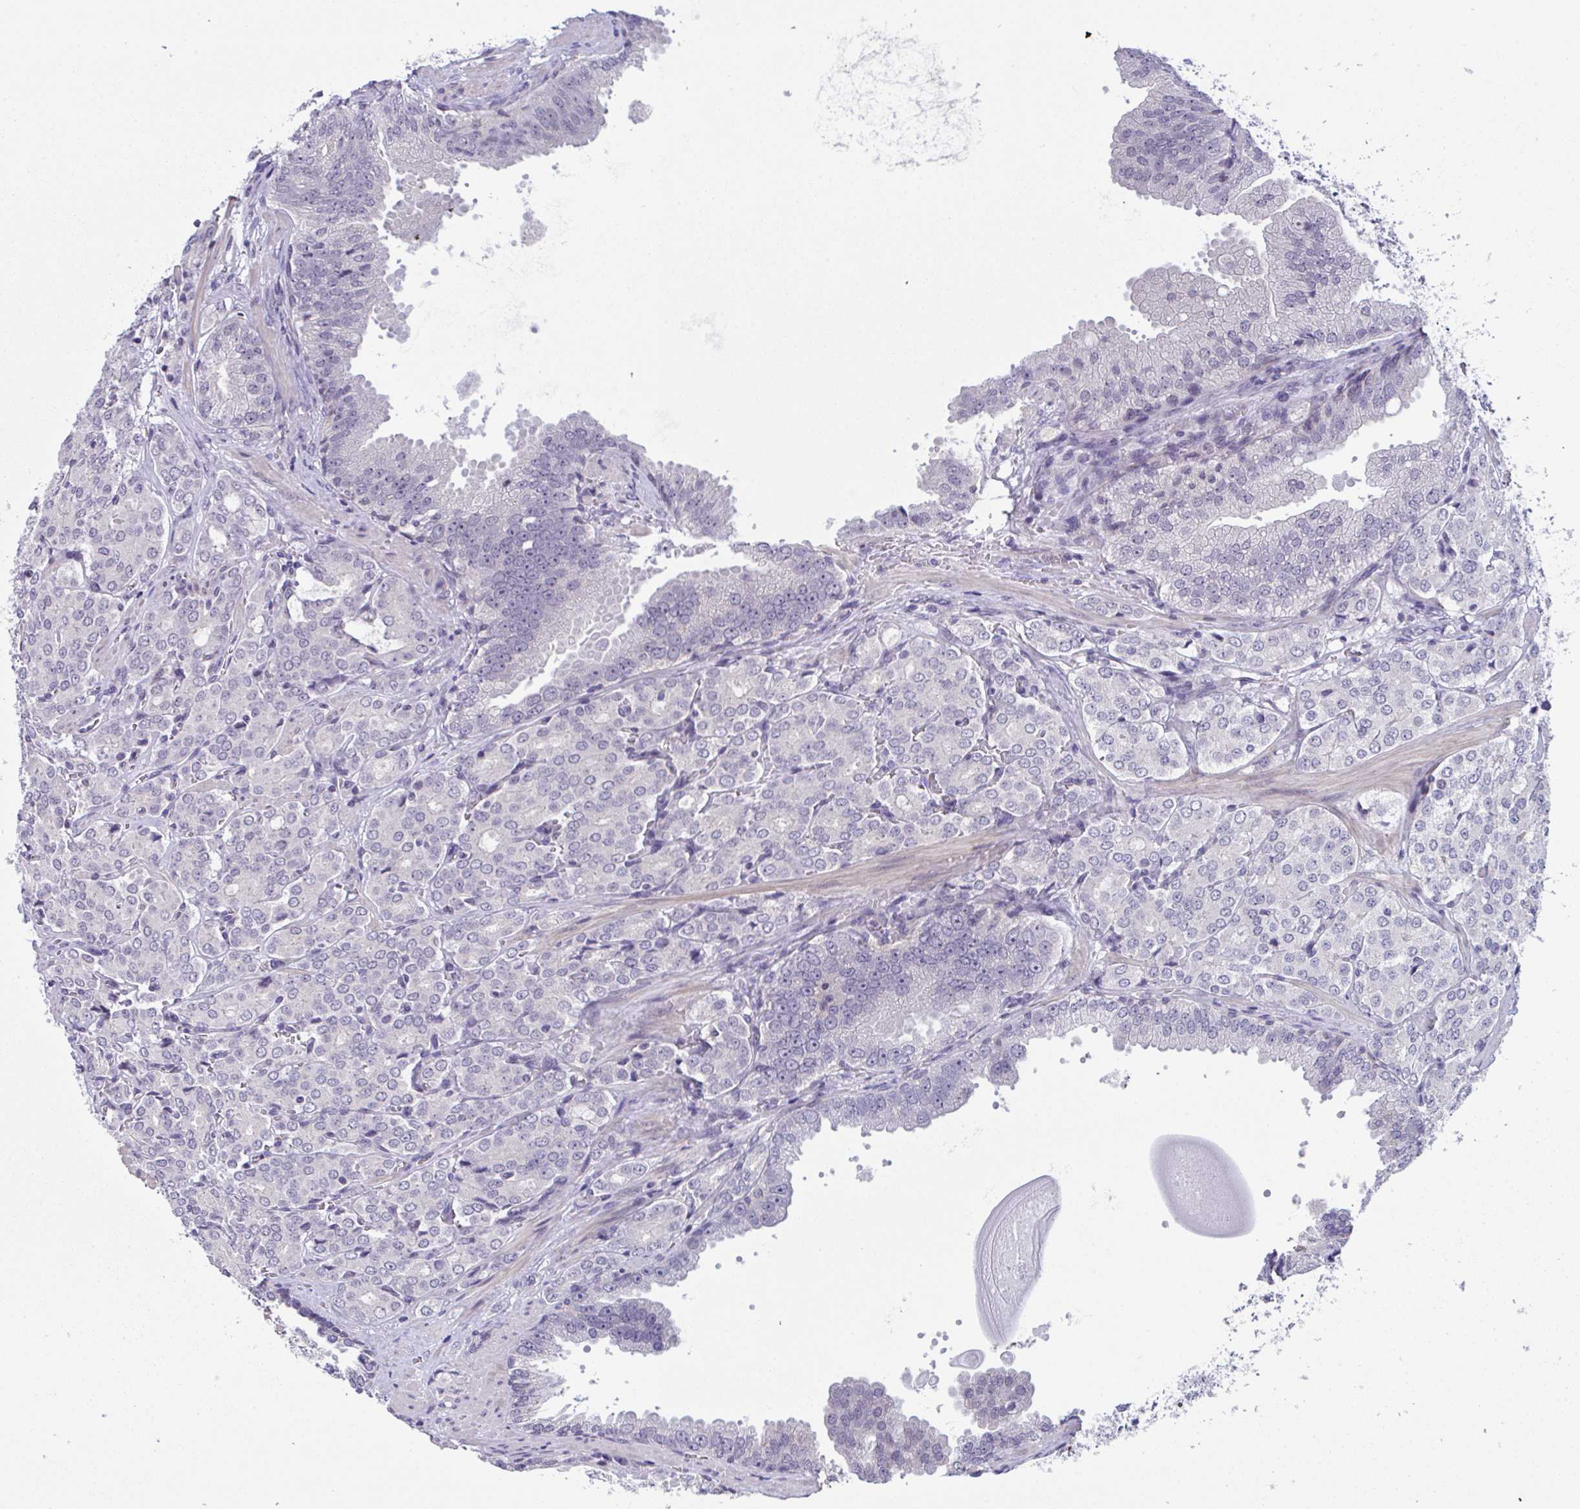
{"staining": {"intensity": "negative", "quantity": "none", "location": "none"}, "tissue": "prostate cancer", "cell_type": "Tumor cells", "image_type": "cancer", "snomed": [{"axis": "morphology", "description": "Adenocarcinoma, Low grade"}, {"axis": "topography", "description": "Prostate"}], "caption": "DAB immunohistochemical staining of low-grade adenocarcinoma (prostate) reveals no significant expression in tumor cells.", "gene": "ATP6V0D2", "patient": {"sex": "male", "age": 67}}